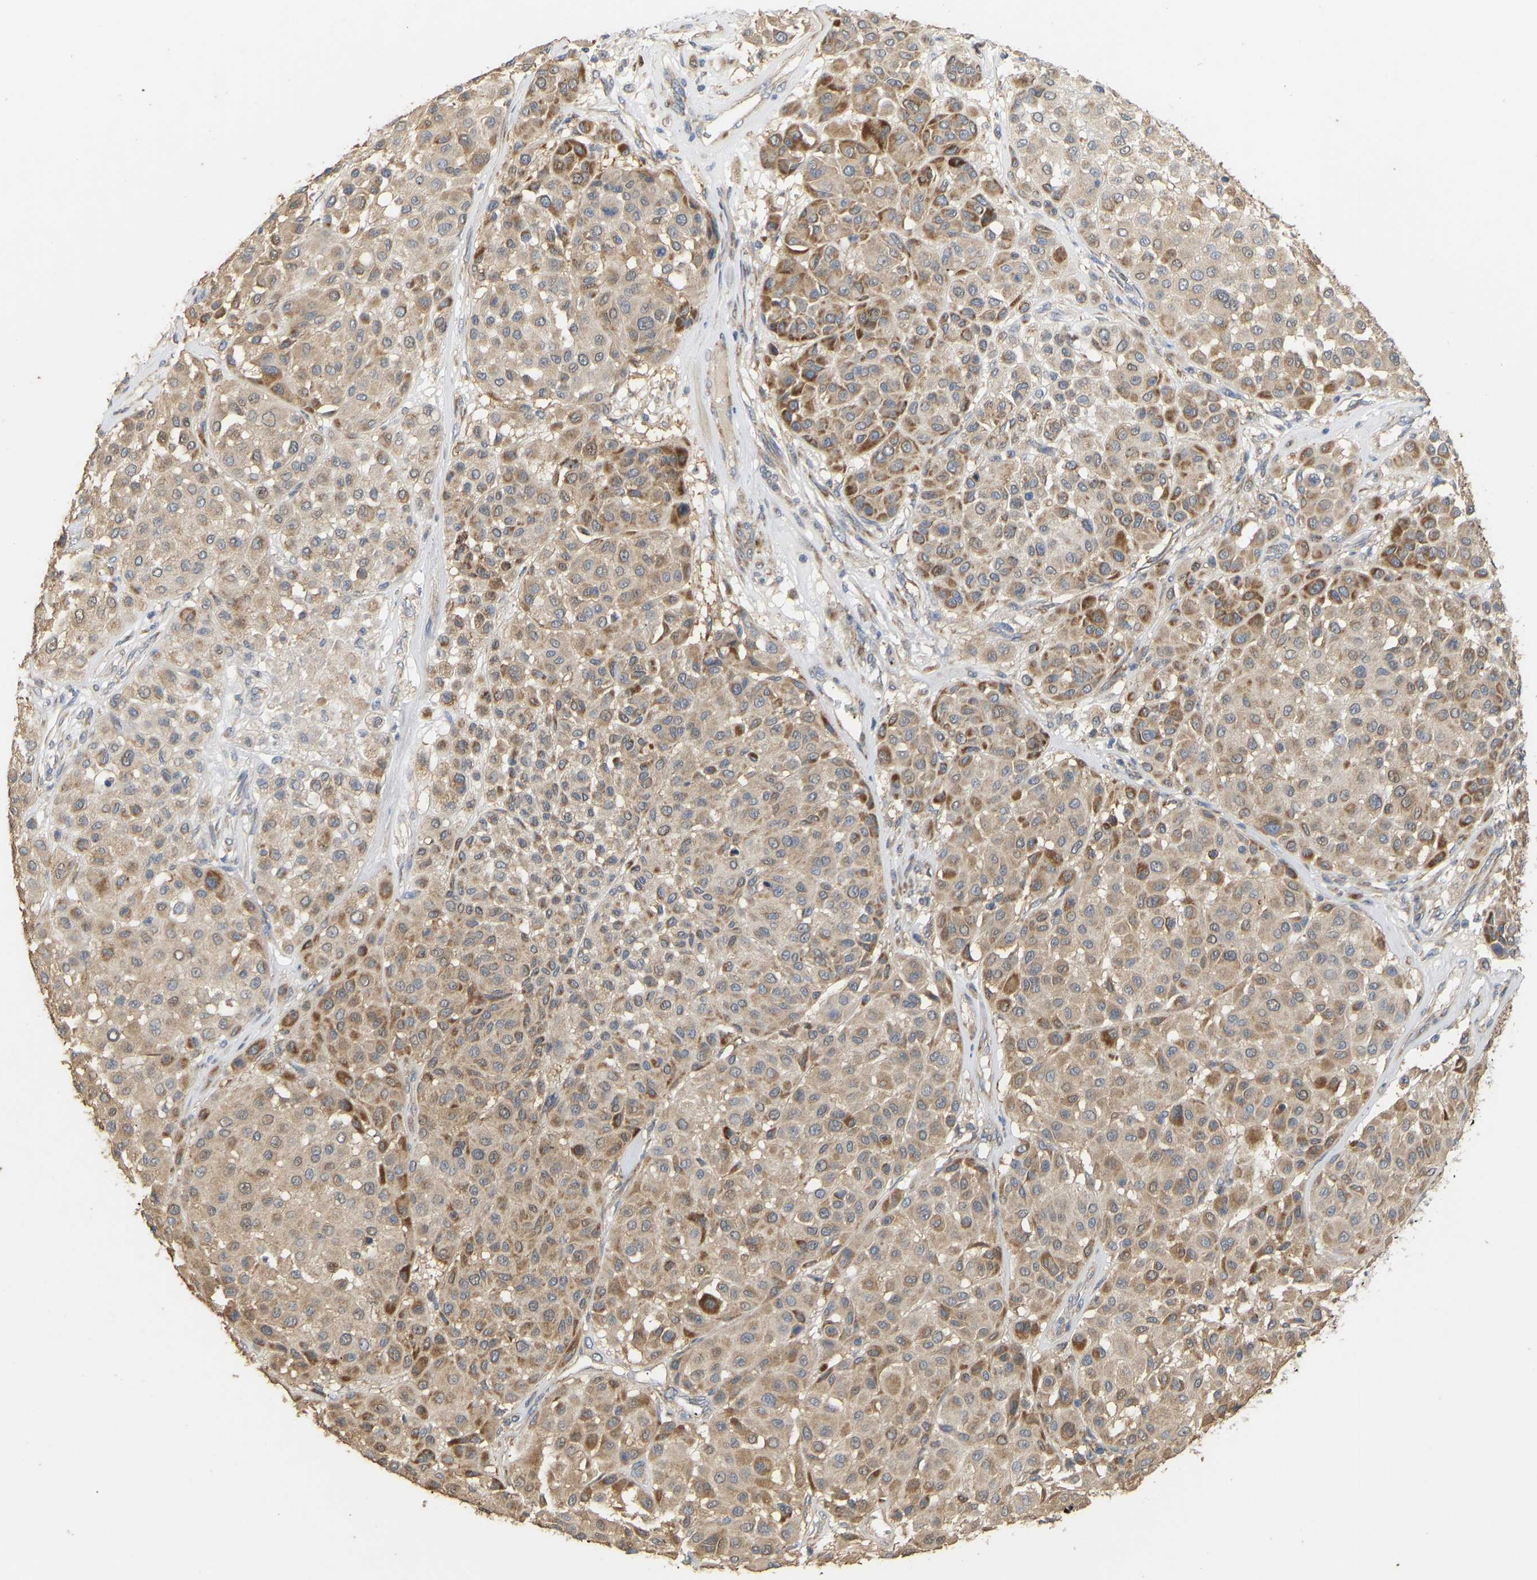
{"staining": {"intensity": "moderate", "quantity": ">75%", "location": "cytoplasmic/membranous"}, "tissue": "melanoma", "cell_type": "Tumor cells", "image_type": "cancer", "snomed": [{"axis": "morphology", "description": "Malignant melanoma, Metastatic site"}, {"axis": "topography", "description": "Soft tissue"}], "caption": "A brown stain labels moderate cytoplasmic/membranous positivity of a protein in human malignant melanoma (metastatic site) tumor cells. The protein is stained brown, and the nuclei are stained in blue (DAB (3,3'-diaminobenzidine) IHC with brightfield microscopy, high magnification).", "gene": "HACD2", "patient": {"sex": "male", "age": 41}}